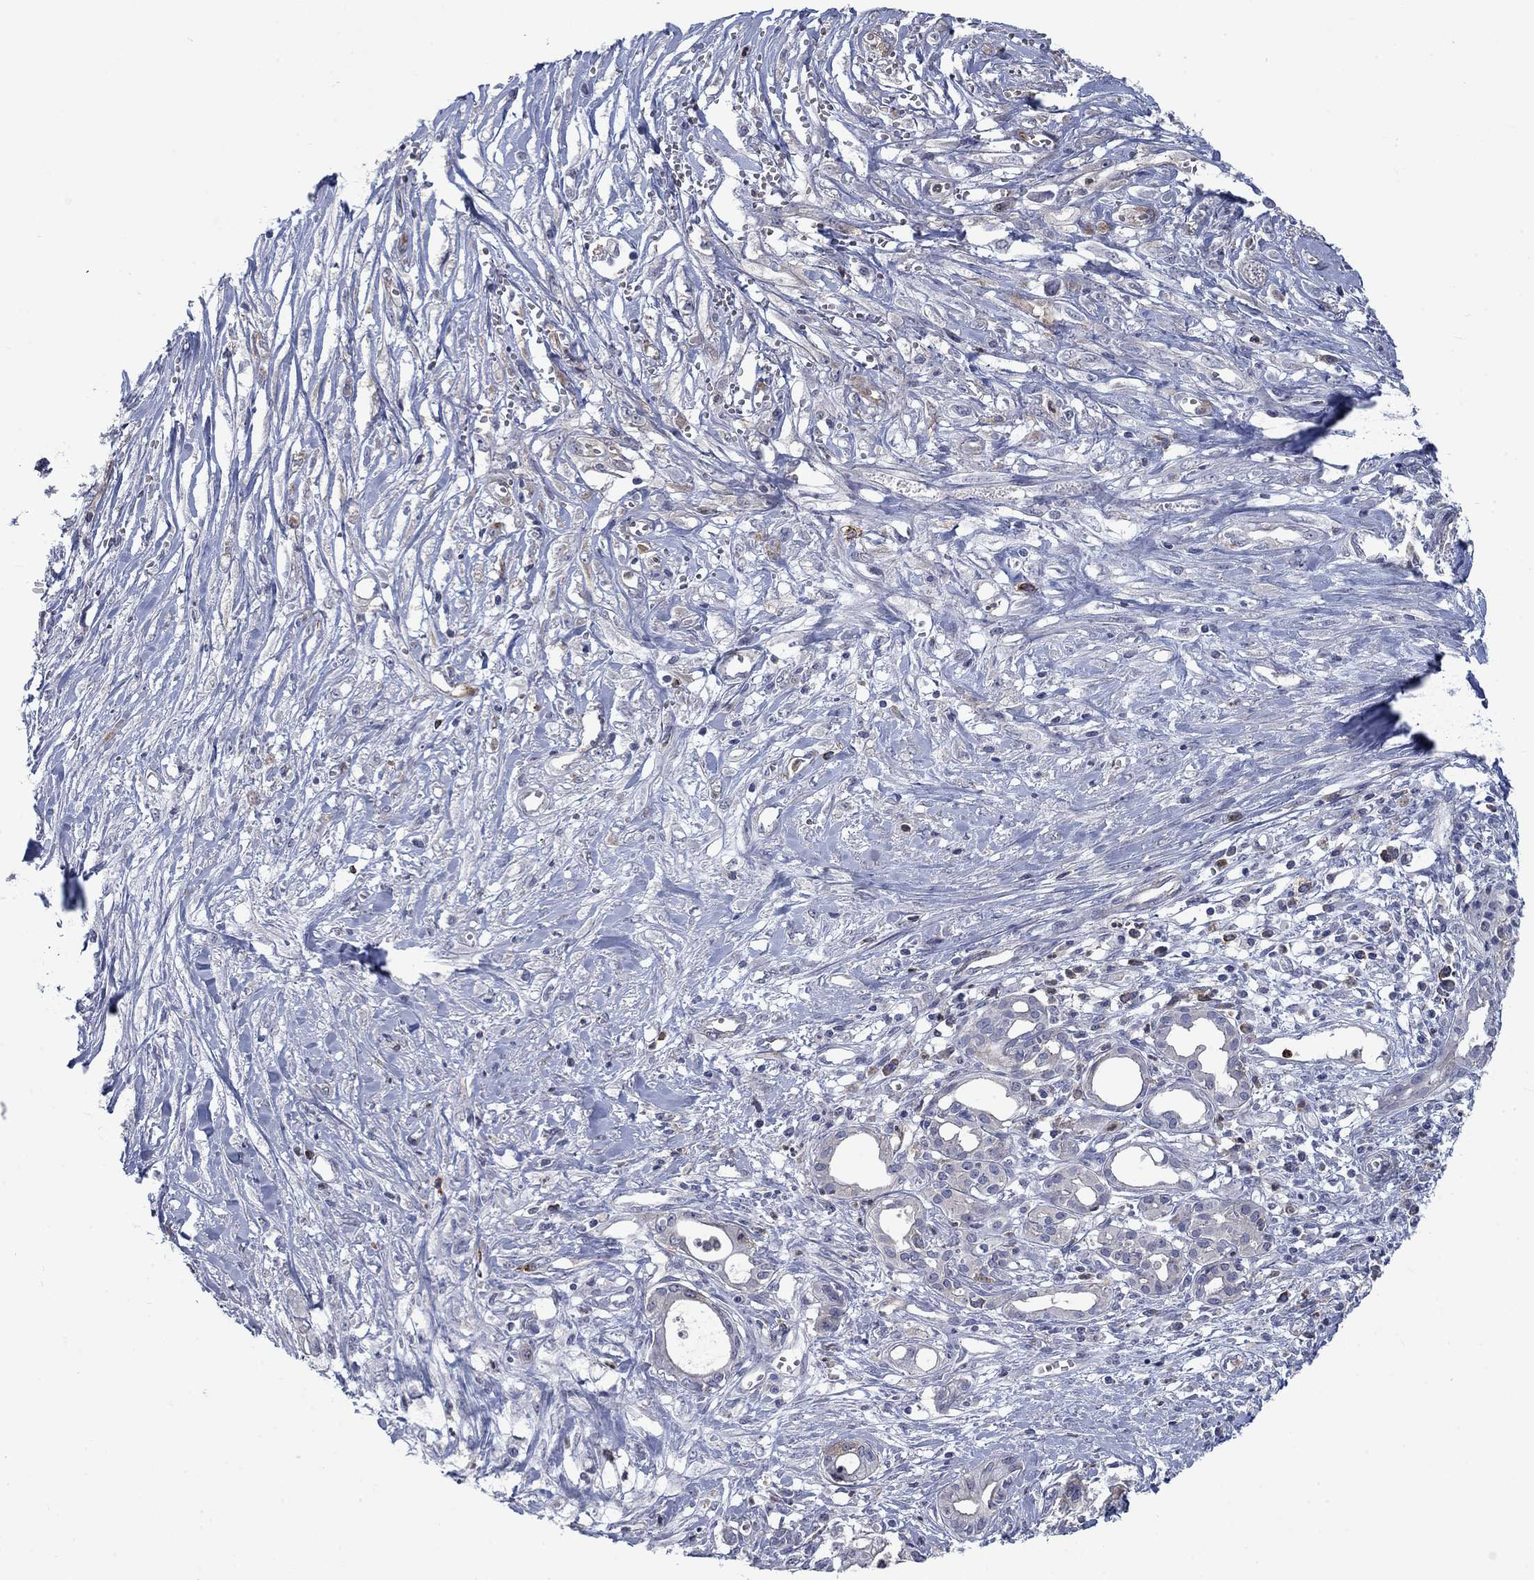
{"staining": {"intensity": "negative", "quantity": "none", "location": "none"}, "tissue": "pancreatic cancer", "cell_type": "Tumor cells", "image_type": "cancer", "snomed": [{"axis": "morphology", "description": "Adenocarcinoma, NOS"}, {"axis": "topography", "description": "Pancreas"}], "caption": "The photomicrograph displays no staining of tumor cells in pancreatic cancer (adenocarcinoma).", "gene": "KIF15", "patient": {"sex": "male", "age": 71}}